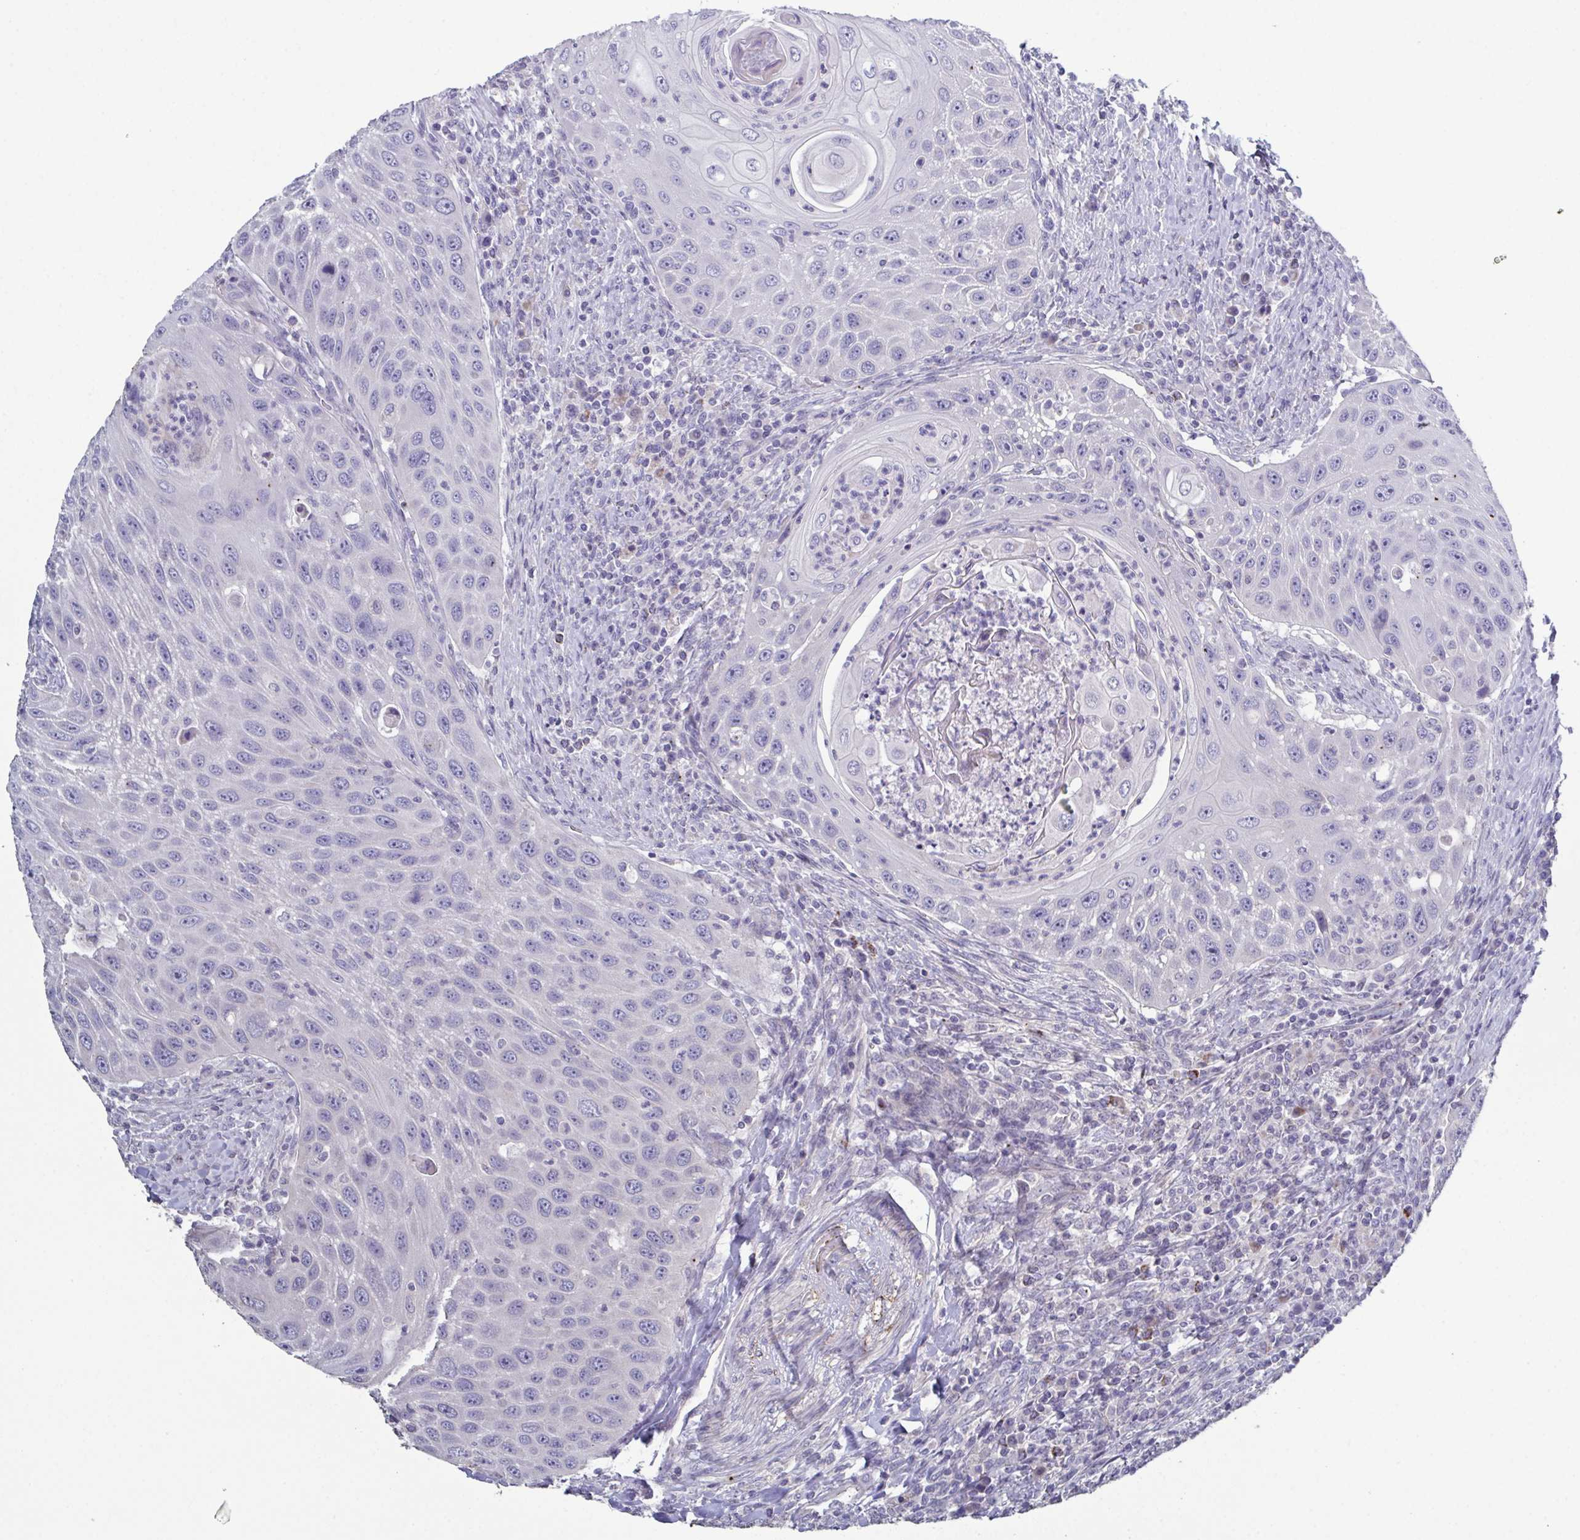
{"staining": {"intensity": "weak", "quantity": "<25%", "location": "cytoplasmic/membranous"}, "tissue": "head and neck cancer", "cell_type": "Tumor cells", "image_type": "cancer", "snomed": [{"axis": "morphology", "description": "Squamous cell carcinoma, NOS"}, {"axis": "topography", "description": "Head-Neck"}], "caption": "The micrograph reveals no significant positivity in tumor cells of head and neck cancer.", "gene": "GLDC", "patient": {"sex": "male", "age": 69}}